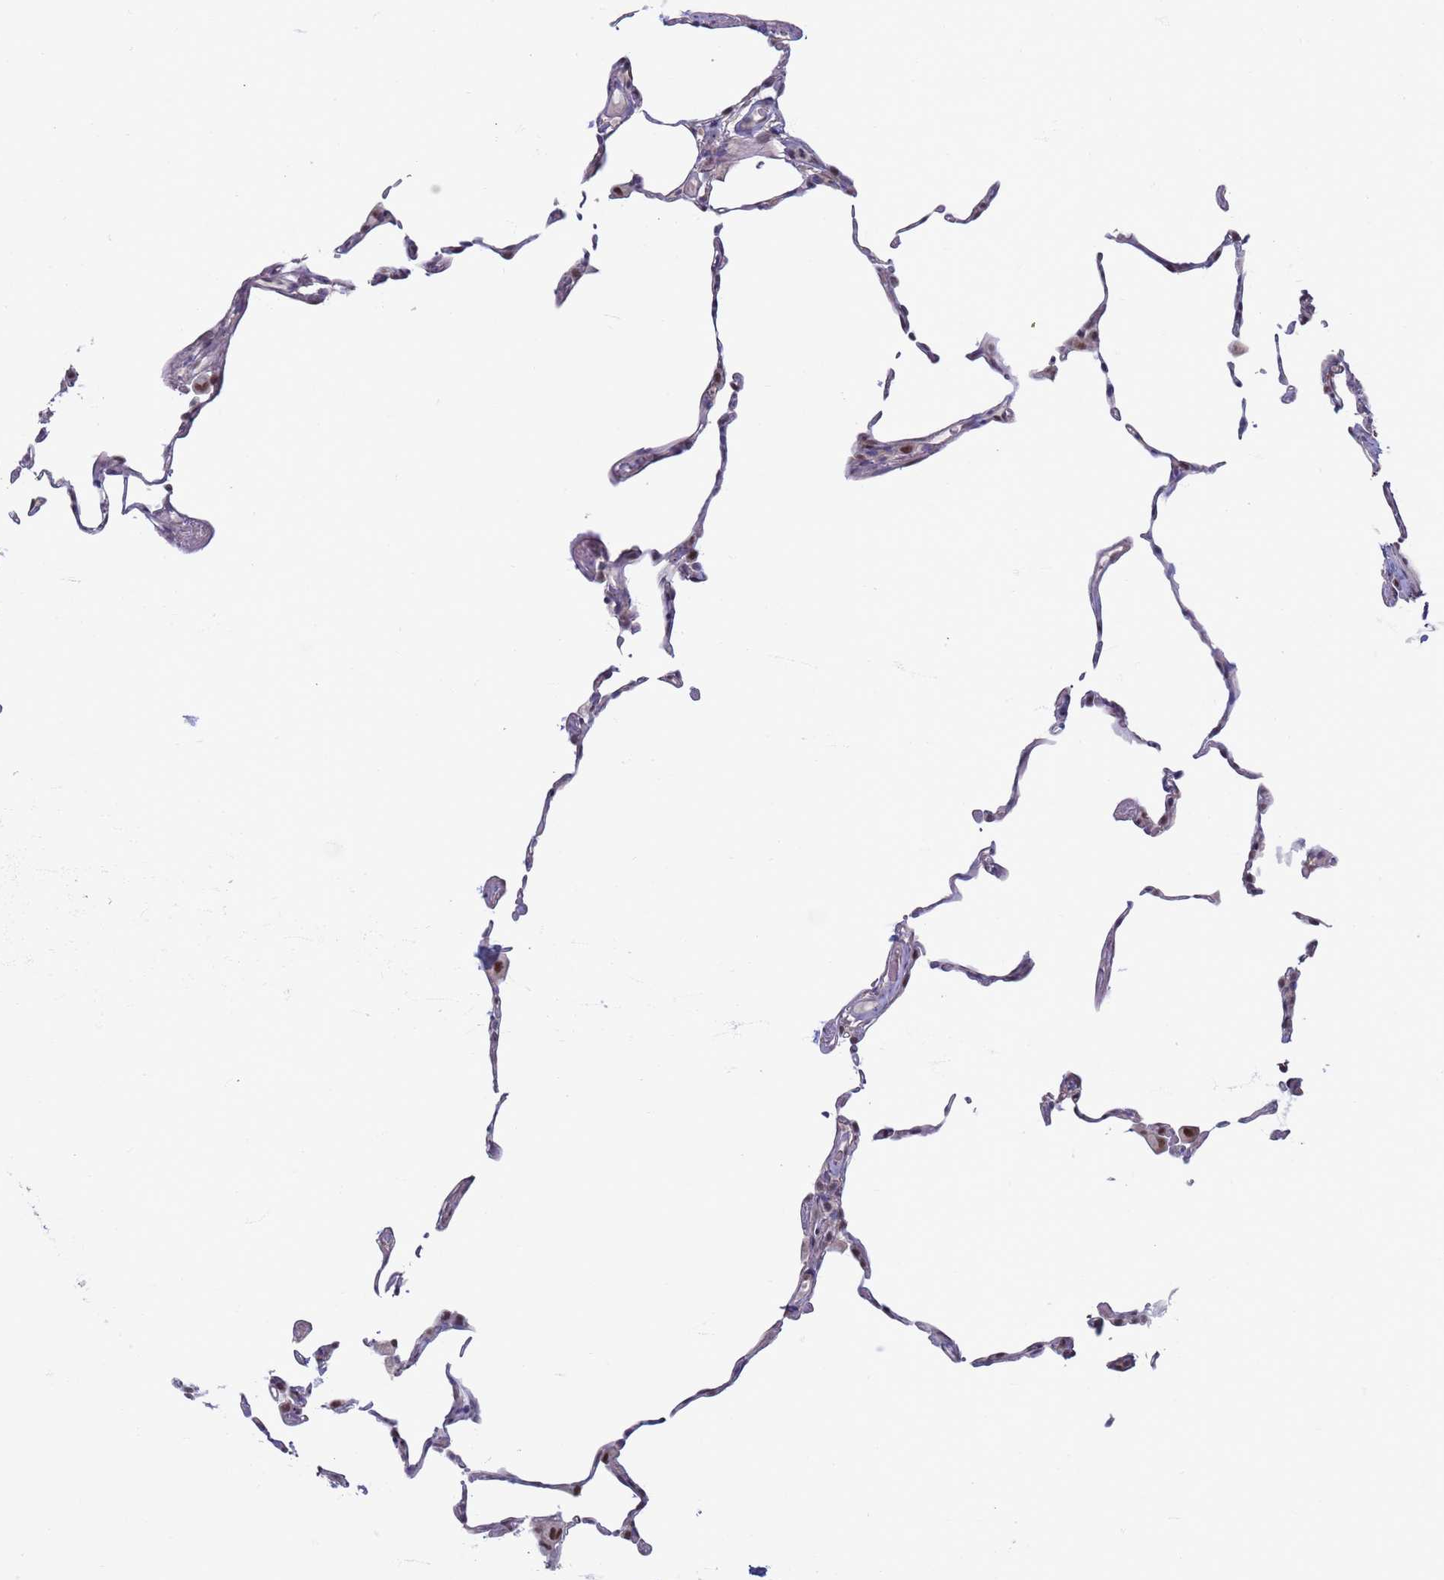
{"staining": {"intensity": "weak", "quantity": "<25%", "location": "nuclear"}, "tissue": "lung", "cell_type": "Alveolar cells", "image_type": "normal", "snomed": [{"axis": "morphology", "description": "Normal tissue, NOS"}, {"axis": "topography", "description": "Lung"}], "caption": "Micrograph shows no significant protein positivity in alveolar cells of unremarkable lung.", "gene": "SAE1", "patient": {"sex": "female", "age": 57}}